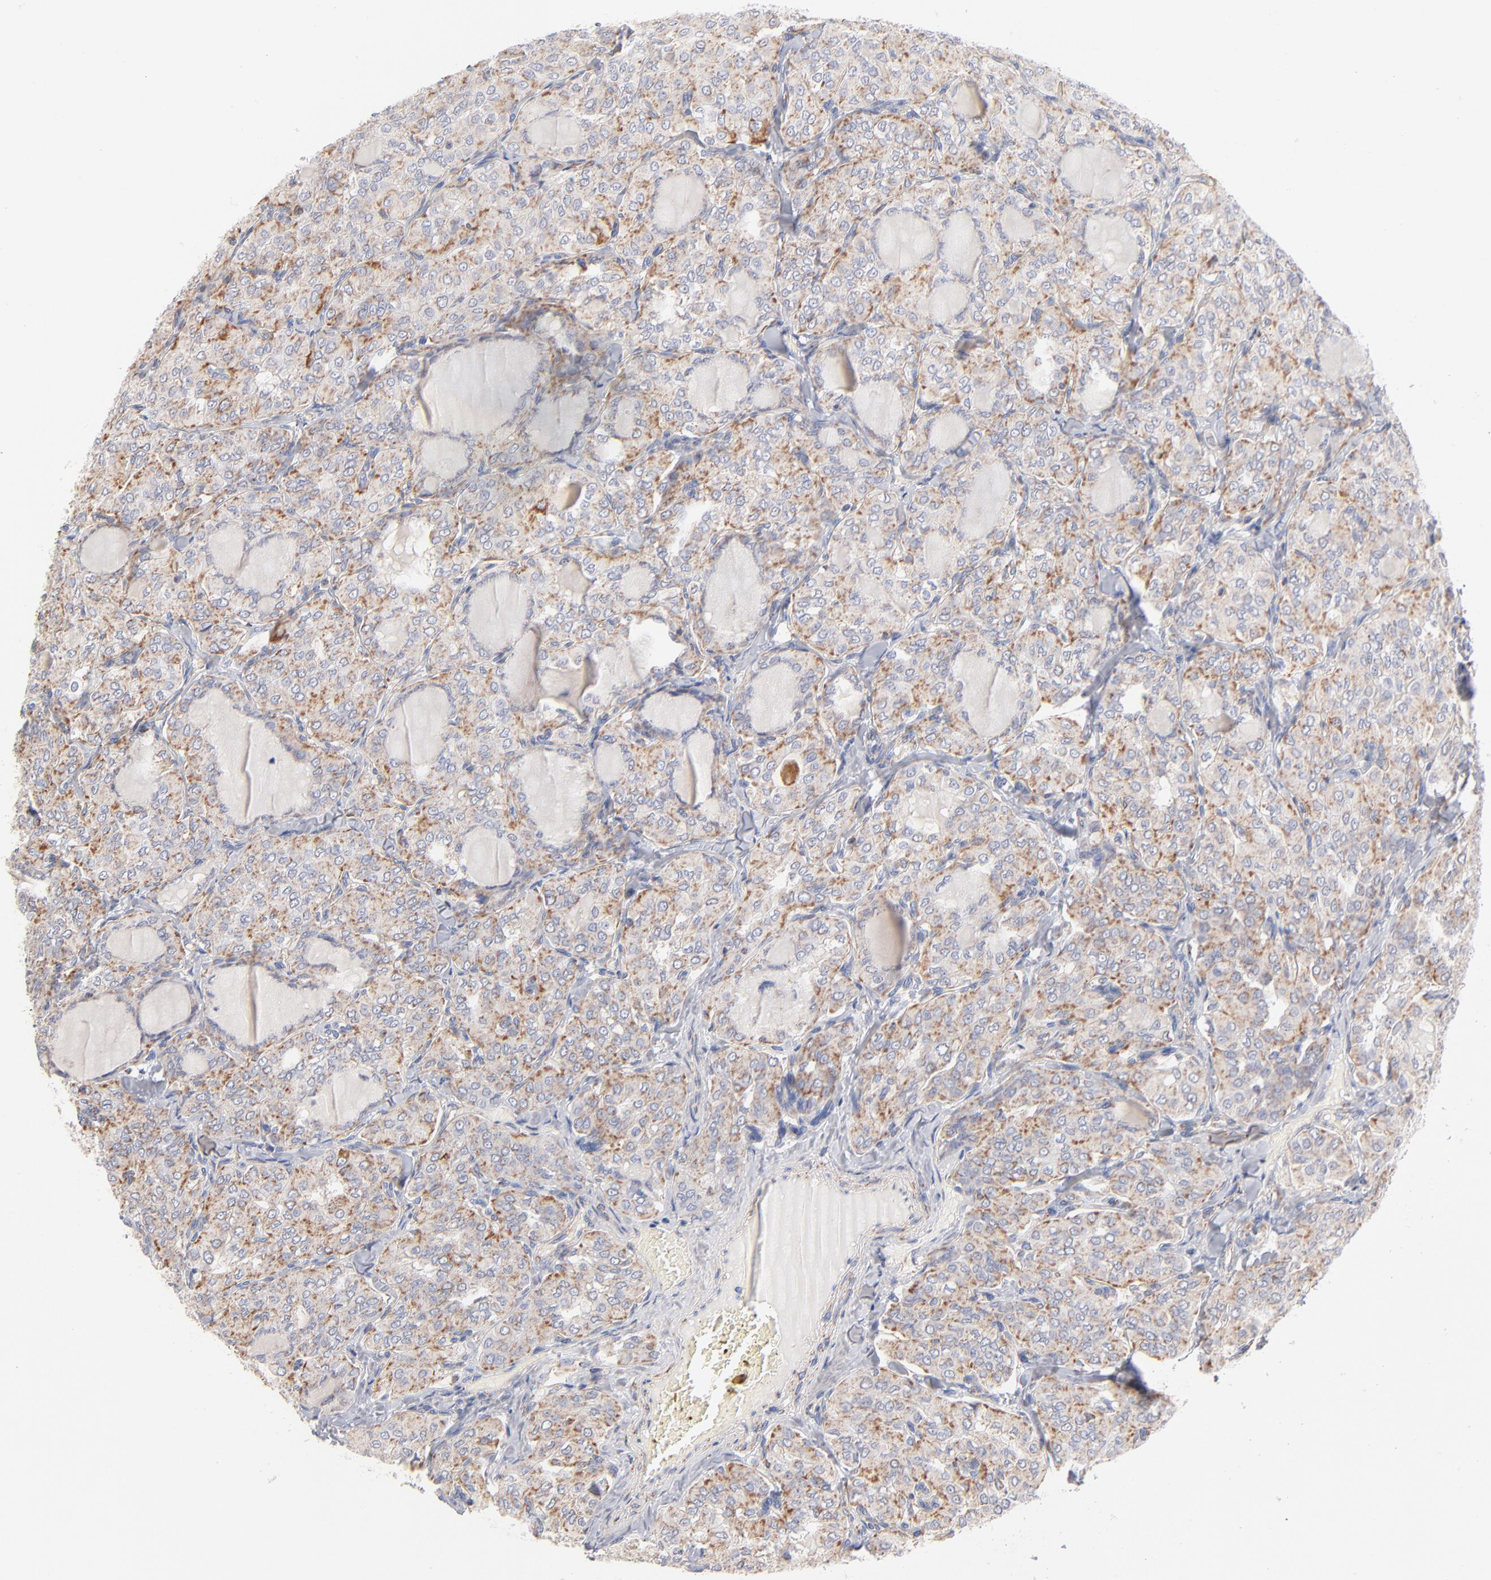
{"staining": {"intensity": "moderate", "quantity": ">75%", "location": "cytoplasmic/membranous"}, "tissue": "thyroid cancer", "cell_type": "Tumor cells", "image_type": "cancer", "snomed": [{"axis": "morphology", "description": "Papillary adenocarcinoma, NOS"}, {"axis": "topography", "description": "Thyroid gland"}], "caption": "A high-resolution image shows immunohistochemistry (IHC) staining of thyroid papillary adenocarcinoma, which reveals moderate cytoplasmic/membranous expression in about >75% of tumor cells. (DAB (3,3'-diaminobenzidine) IHC with brightfield microscopy, high magnification).", "gene": "MRPL58", "patient": {"sex": "male", "age": 20}}